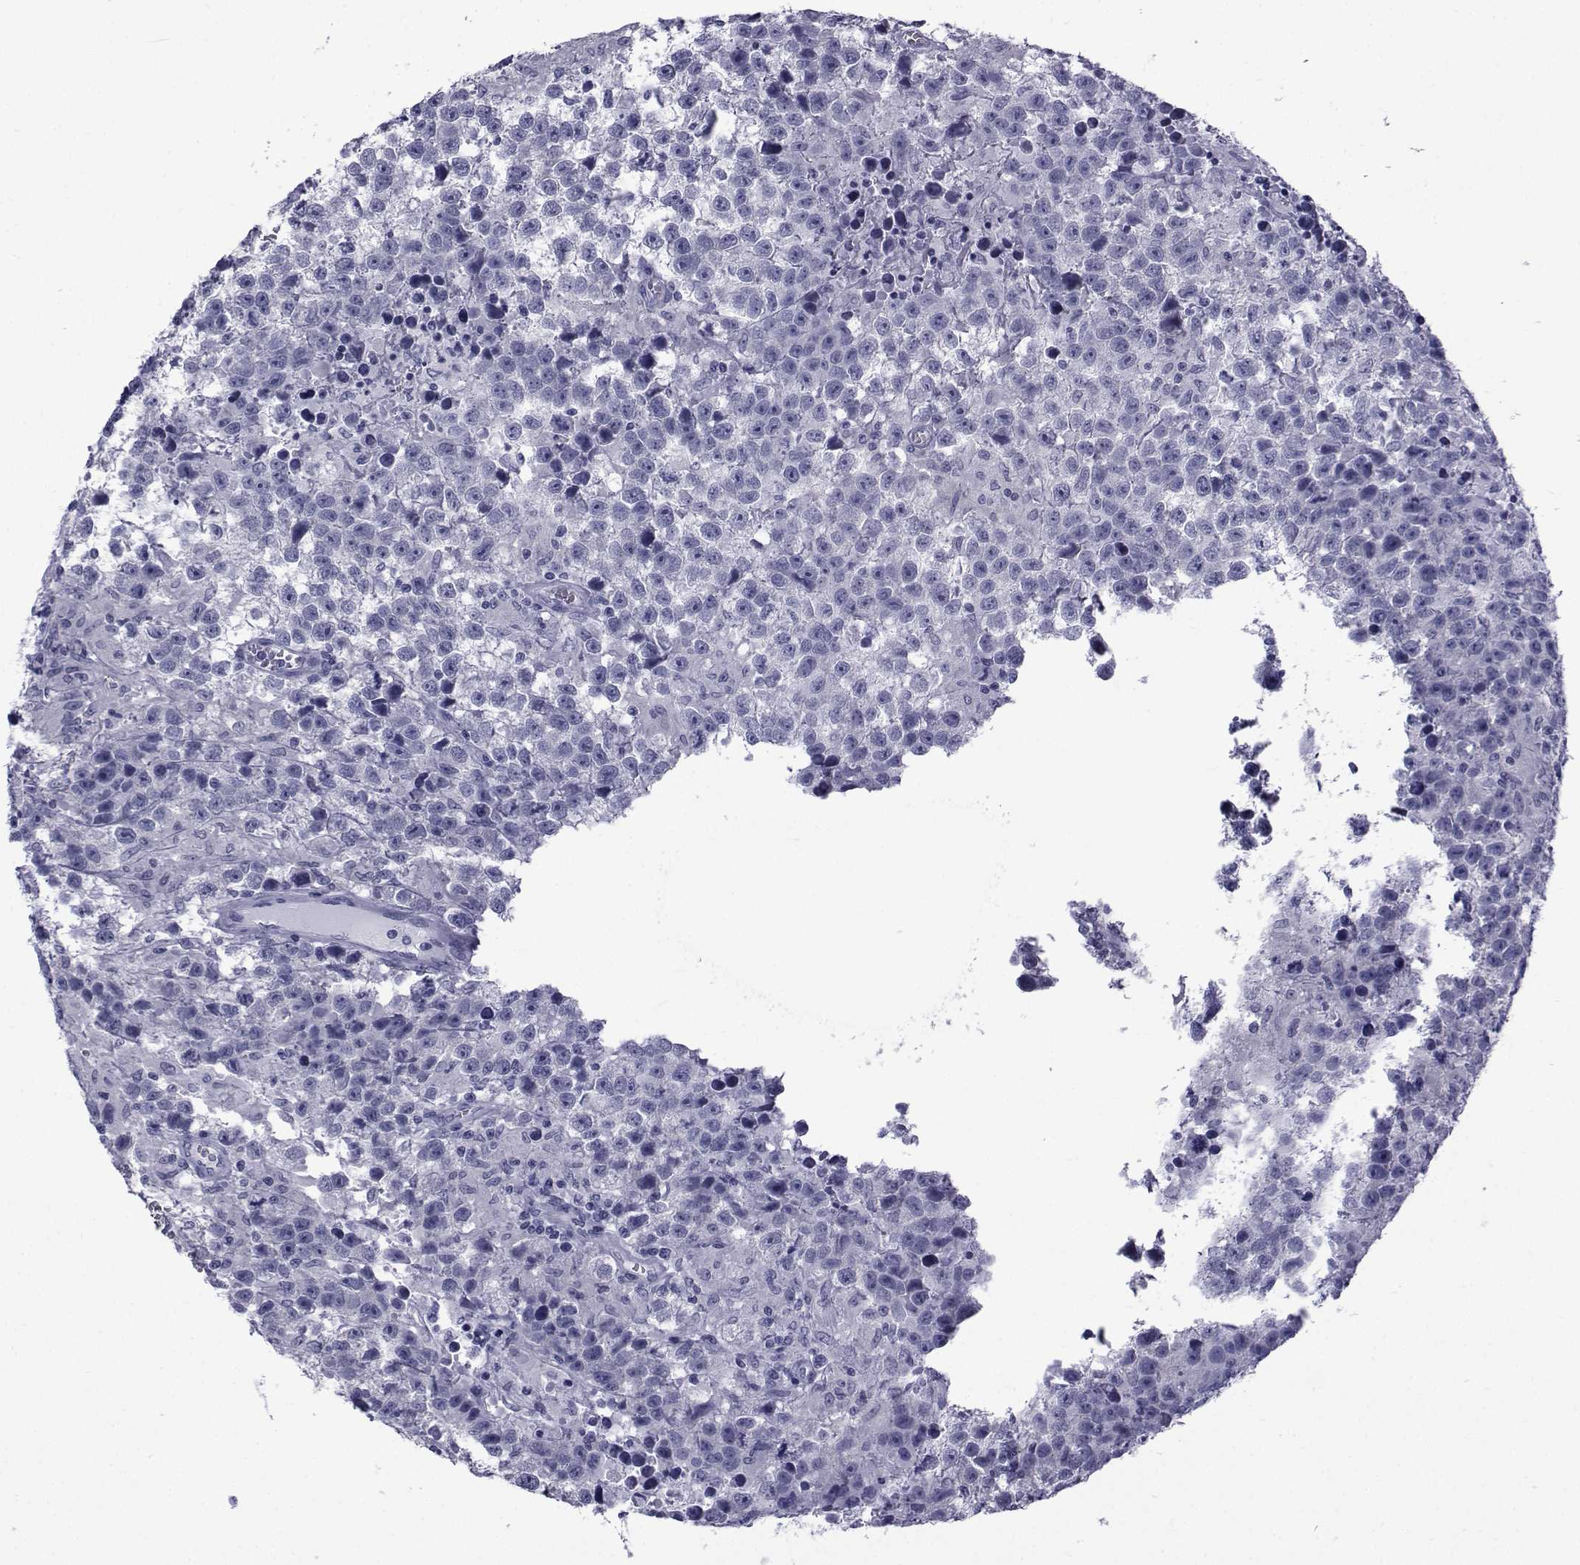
{"staining": {"intensity": "negative", "quantity": "none", "location": "none"}, "tissue": "testis cancer", "cell_type": "Tumor cells", "image_type": "cancer", "snomed": [{"axis": "morphology", "description": "Seminoma, NOS"}, {"axis": "topography", "description": "Testis"}], "caption": "Tumor cells are negative for brown protein staining in testis seminoma. (Immunohistochemistry, brightfield microscopy, high magnification).", "gene": "PDE6H", "patient": {"sex": "male", "age": 43}}